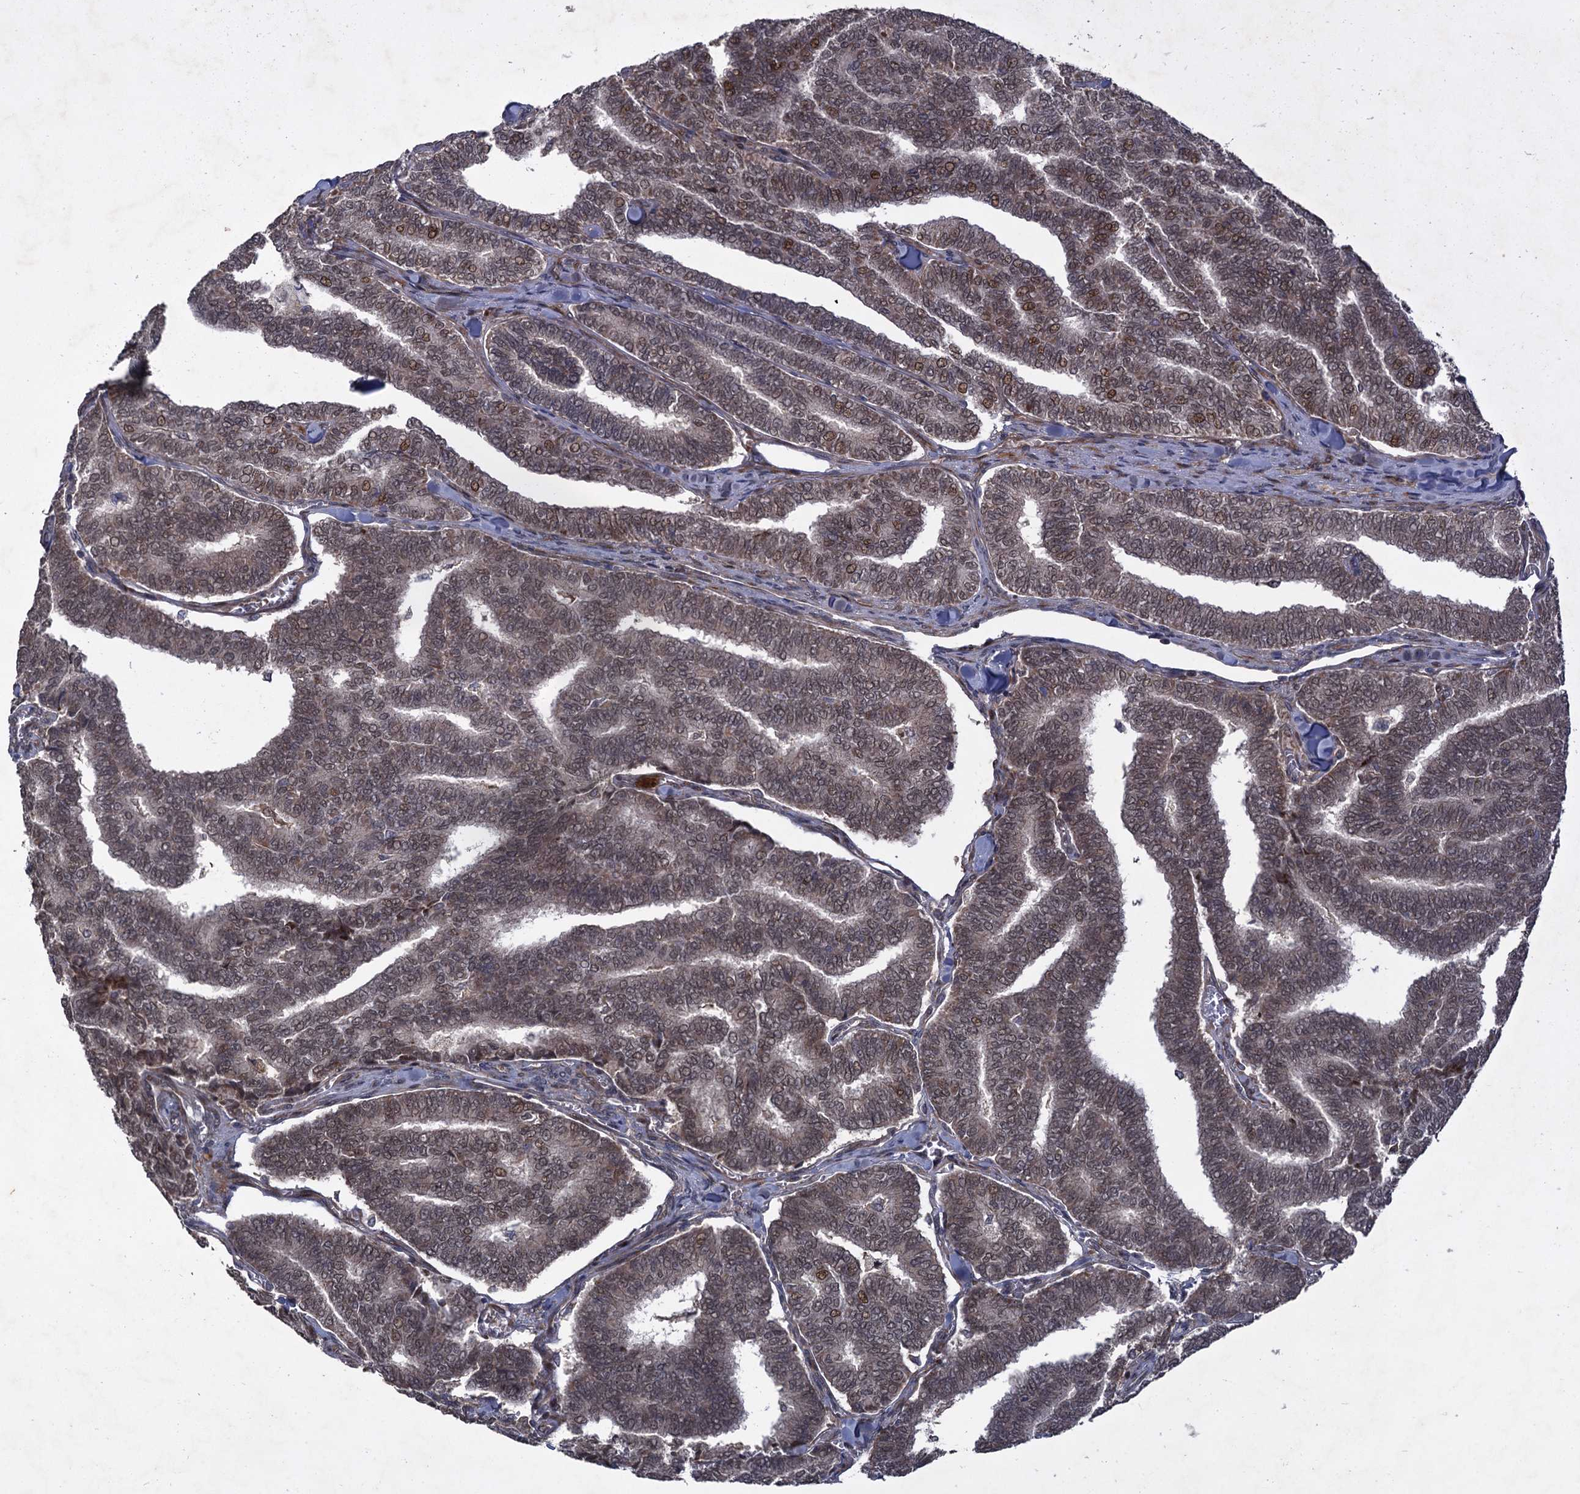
{"staining": {"intensity": "moderate", "quantity": ">75%", "location": "nuclear"}, "tissue": "thyroid cancer", "cell_type": "Tumor cells", "image_type": "cancer", "snomed": [{"axis": "morphology", "description": "Papillary adenocarcinoma, NOS"}, {"axis": "topography", "description": "Thyroid gland"}], "caption": "Protein staining reveals moderate nuclear staining in approximately >75% of tumor cells in thyroid papillary adenocarcinoma. The protein is stained brown, and the nuclei are stained in blue (DAB (3,3'-diaminobenzidine) IHC with brightfield microscopy, high magnification).", "gene": "NUDT22", "patient": {"sex": "female", "age": 35}}